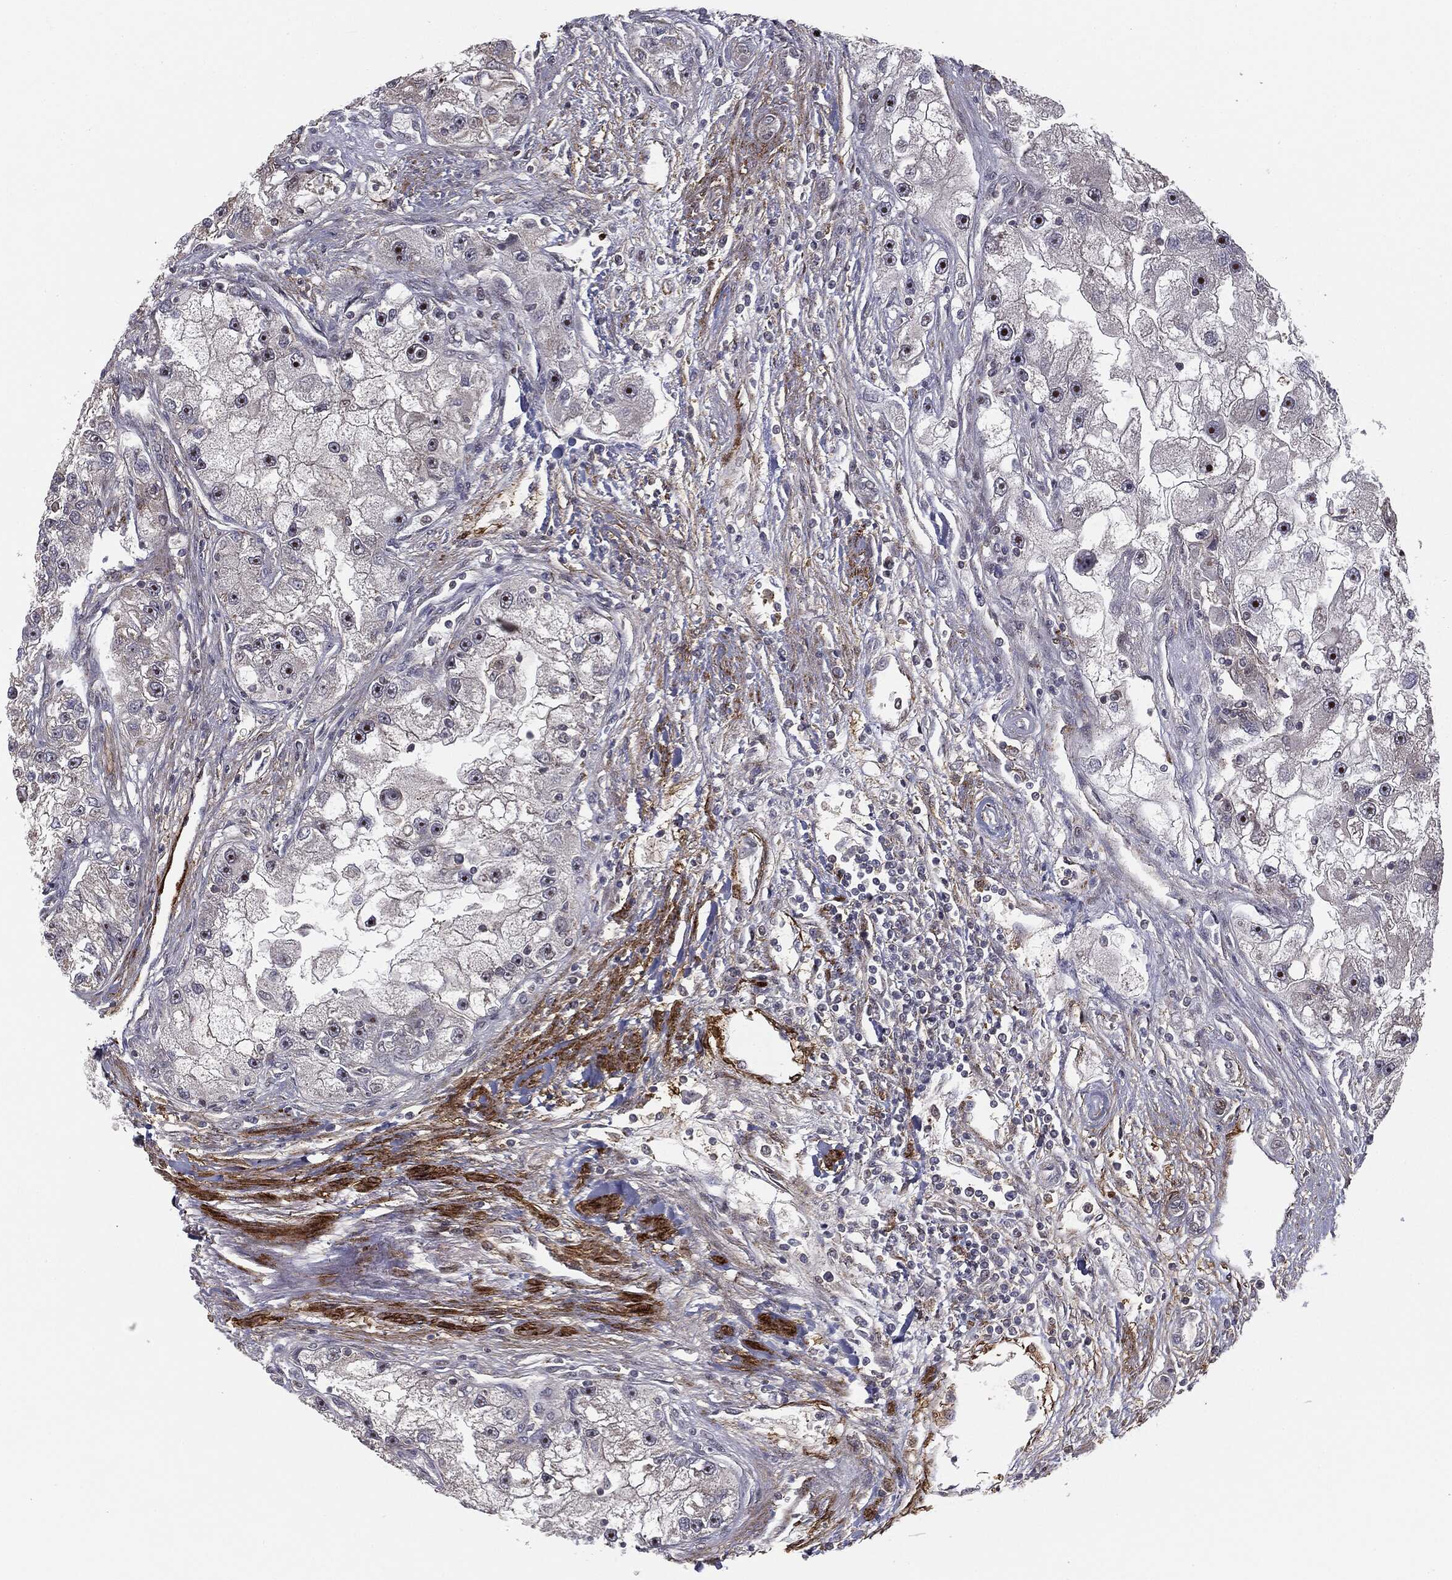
{"staining": {"intensity": "negative", "quantity": "none", "location": "none"}, "tissue": "renal cancer", "cell_type": "Tumor cells", "image_type": "cancer", "snomed": [{"axis": "morphology", "description": "Adenocarcinoma, NOS"}, {"axis": "topography", "description": "Kidney"}], "caption": "Immunohistochemistry (IHC) photomicrograph of neoplastic tissue: human renal adenocarcinoma stained with DAB demonstrates no significant protein positivity in tumor cells. The staining is performed using DAB (3,3'-diaminobenzidine) brown chromogen with nuclei counter-stained in using hematoxylin.", "gene": "PTEN", "patient": {"sex": "male", "age": 63}}